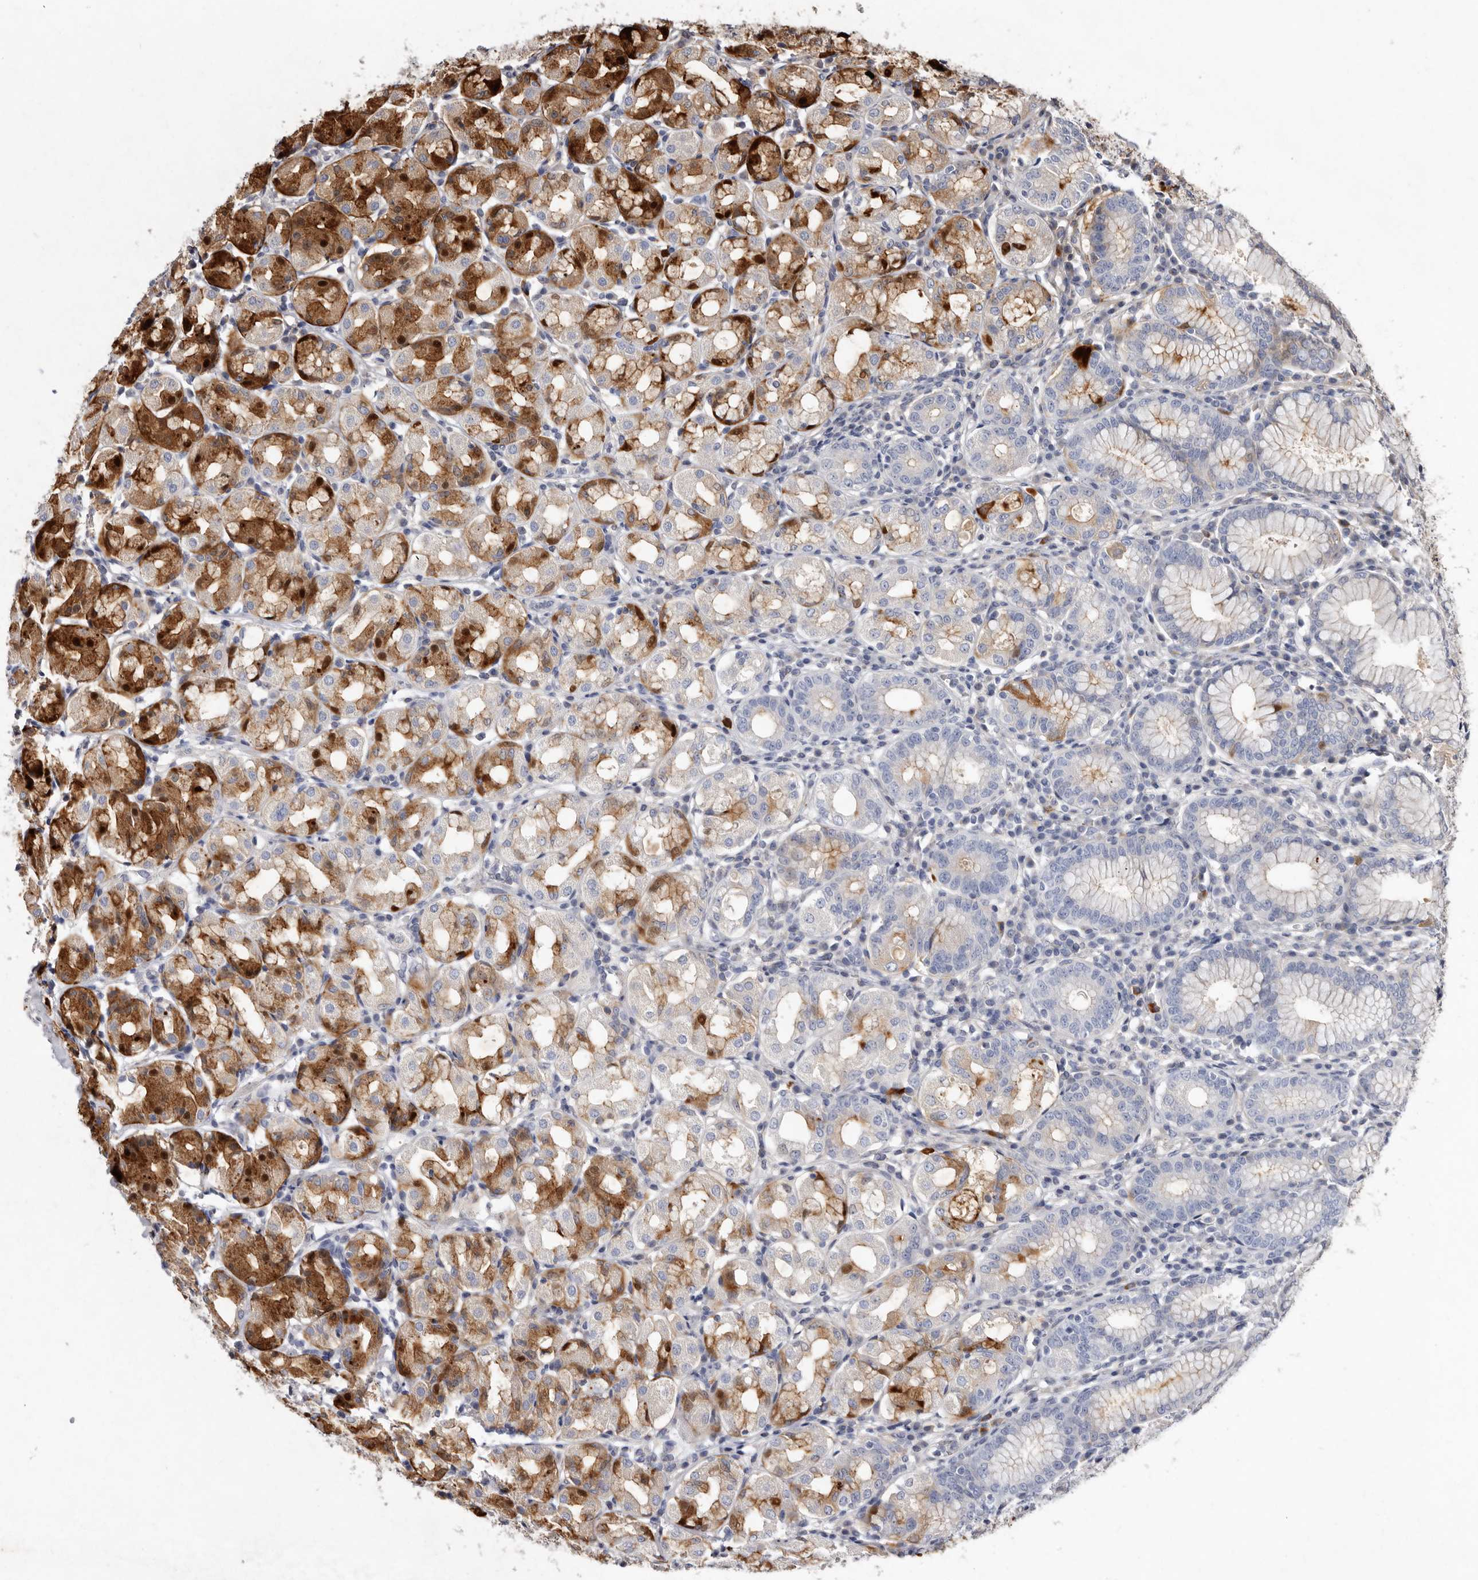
{"staining": {"intensity": "moderate", "quantity": "25%-75%", "location": "cytoplasmic/membranous,nuclear"}, "tissue": "stomach", "cell_type": "Glandular cells", "image_type": "normal", "snomed": [{"axis": "morphology", "description": "Normal tissue, NOS"}, {"axis": "topography", "description": "Stomach"}, {"axis": "topography", "description": "Stomach, lower"}], "caption": "Stomach stained for a protein demonstrates moderate cytoplasmic/membranous,nuclear positivity in glandular cells.", "gene": "ASIC5", "patient": {"sex": "female", "age": 56}}